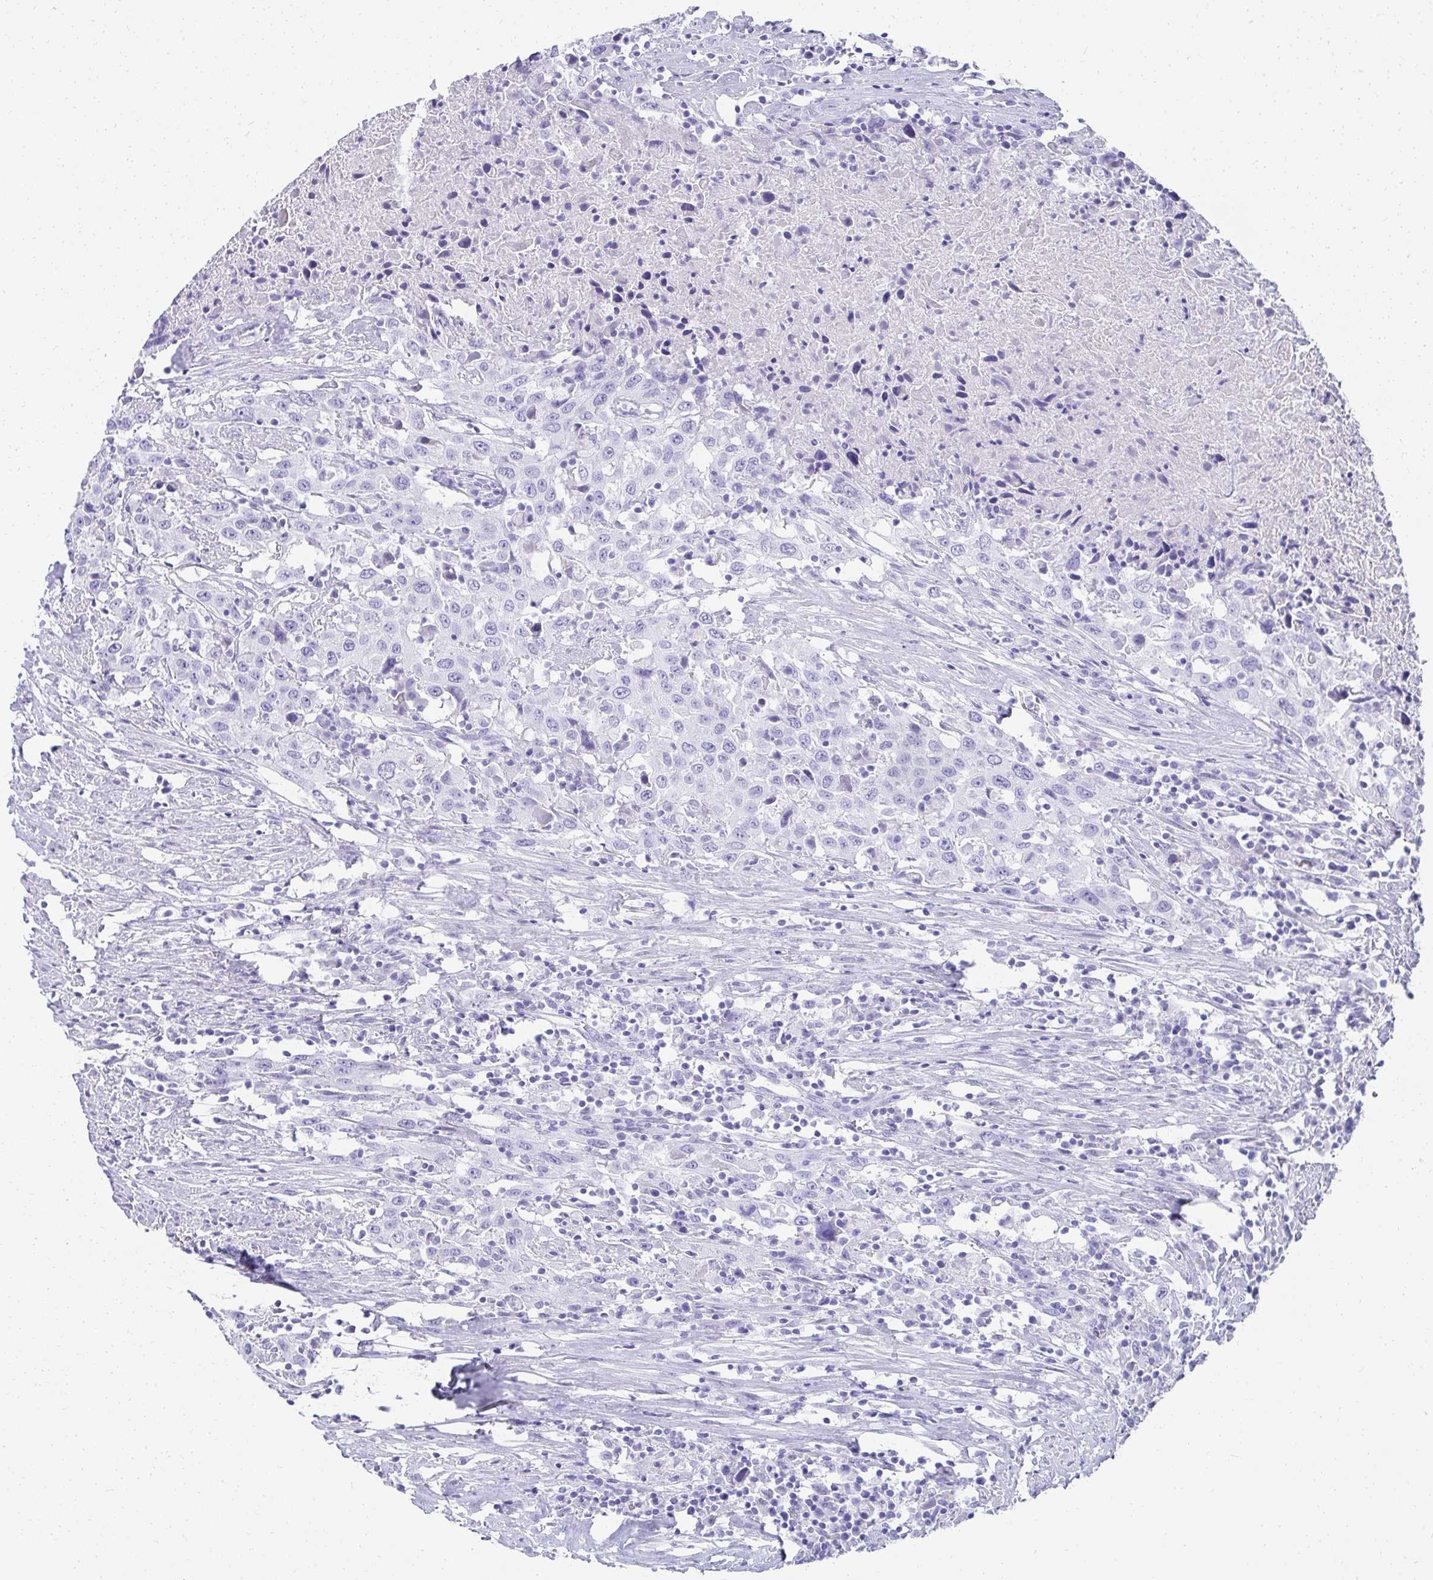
{"staining": {"intensity": "negative", "quantity": "none", "location": "none"}, "tissue": "urothelial cancer", "cell_type": "Tumor cells", "image_type": "cancer", "snomed": [{"axis": "morphology", "description": "Urothelial carcinoma, High grade"}, {"axis": "topography", "description": "Urinary bladder"}], "caption": "This is an immunohistochemistry (IHC) image of human high-grade urothelial carcinoma. There is no staining in tumor cells.", "gene": "TNNT1", "patient": {"sex": "male", "age": 61}}